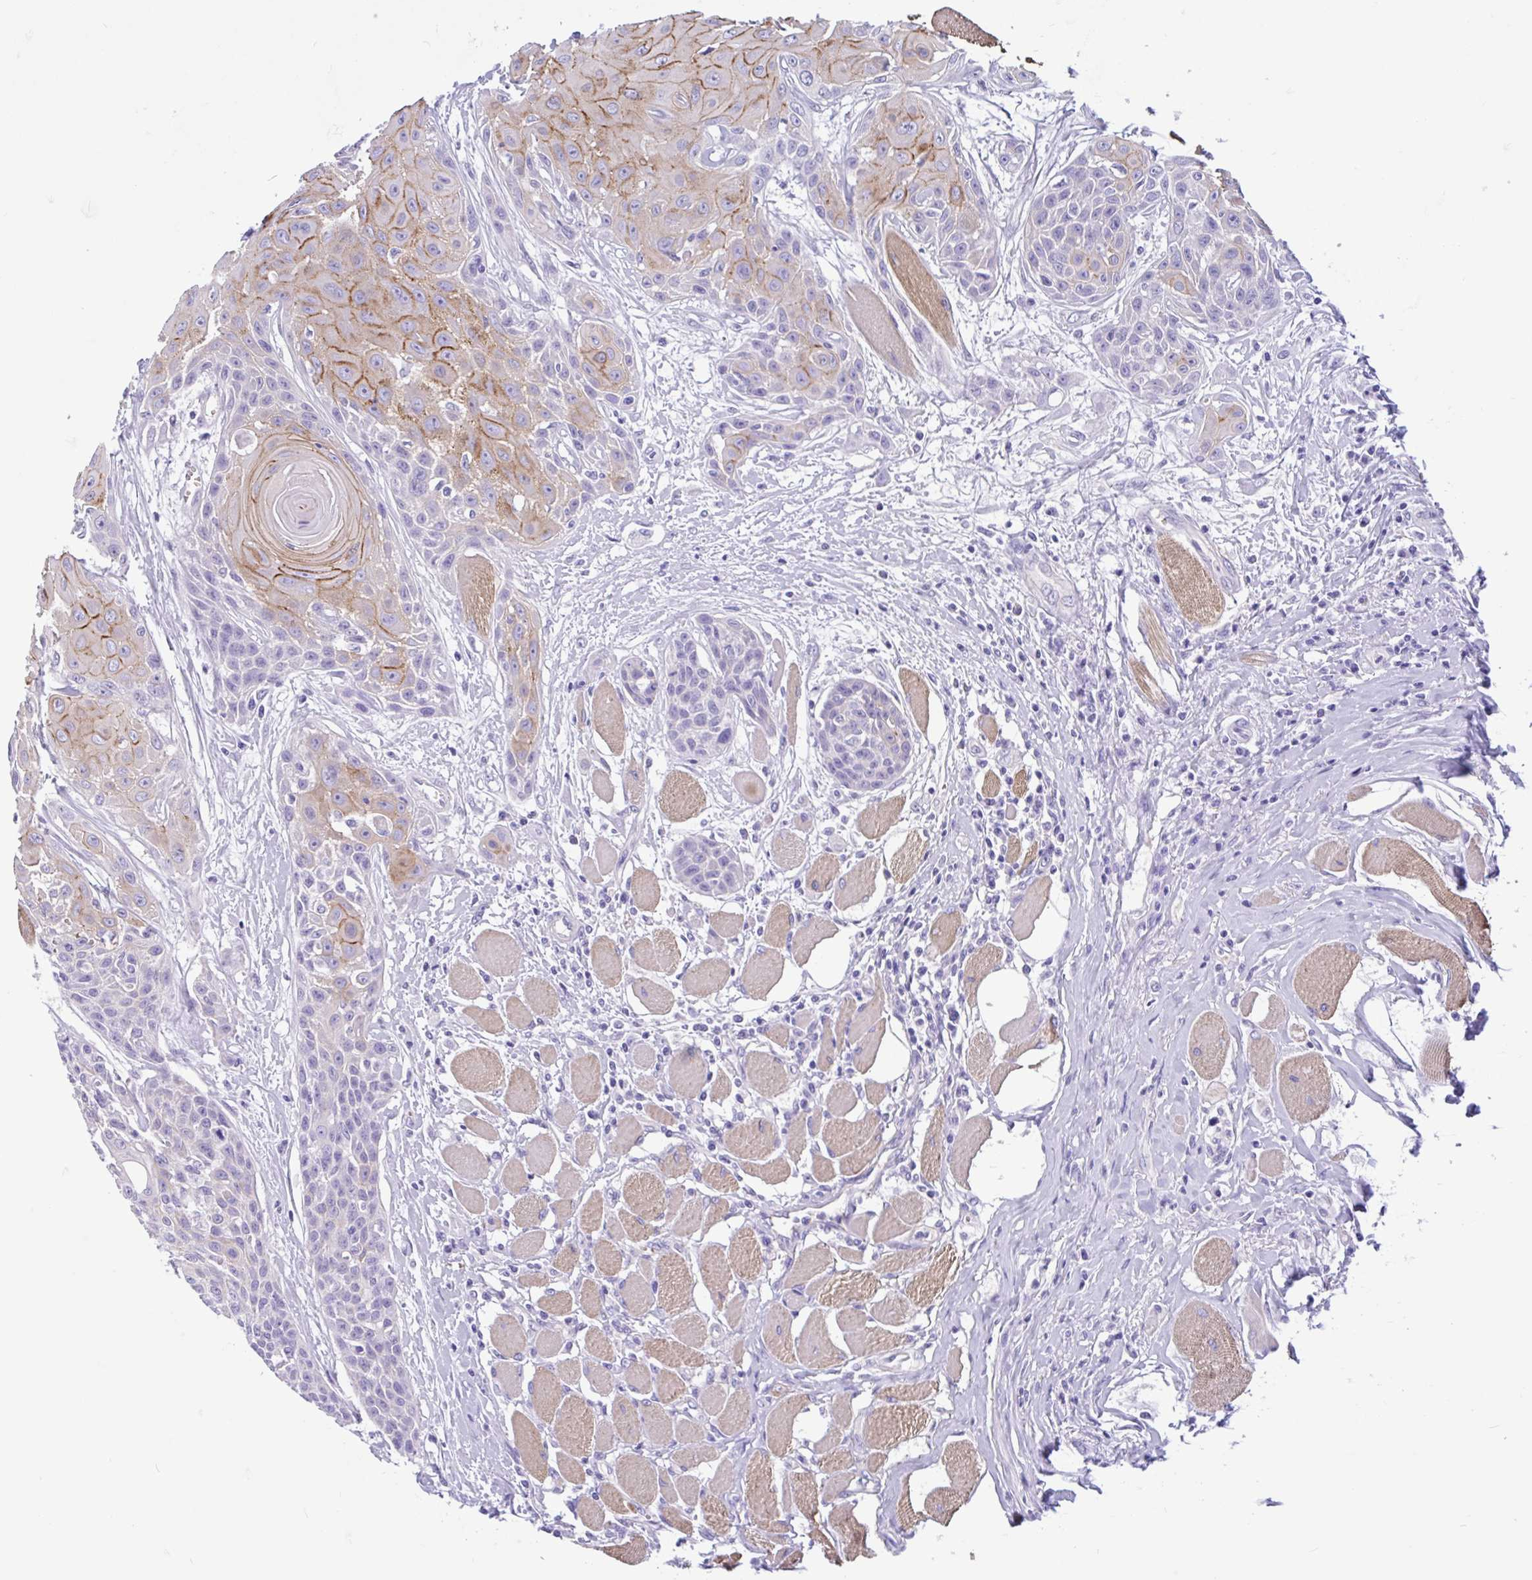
{"staining": {"intensity": "moderate", "quantity": "<25%", "location": "cytoplasmic/membranous"}, "tissue": "head and neck cancer", "cell_type": "Tumor cells", "image_type": "cancer", "snomed": [{"axis": "morphology", "description": "Squamous cell carcinoma, NOS"}, {"axis": "topography", "description": "Head-Neck"}], "caption": "Human head and neck cancer (squamous cell carcinoma) stained with a brown dye reveals moderate cytoplasmic/membranous positive expression in approximately <25% of tumor cells.", "gene": "TMEM79", "patient": {"sex": "female", "age": 73}}